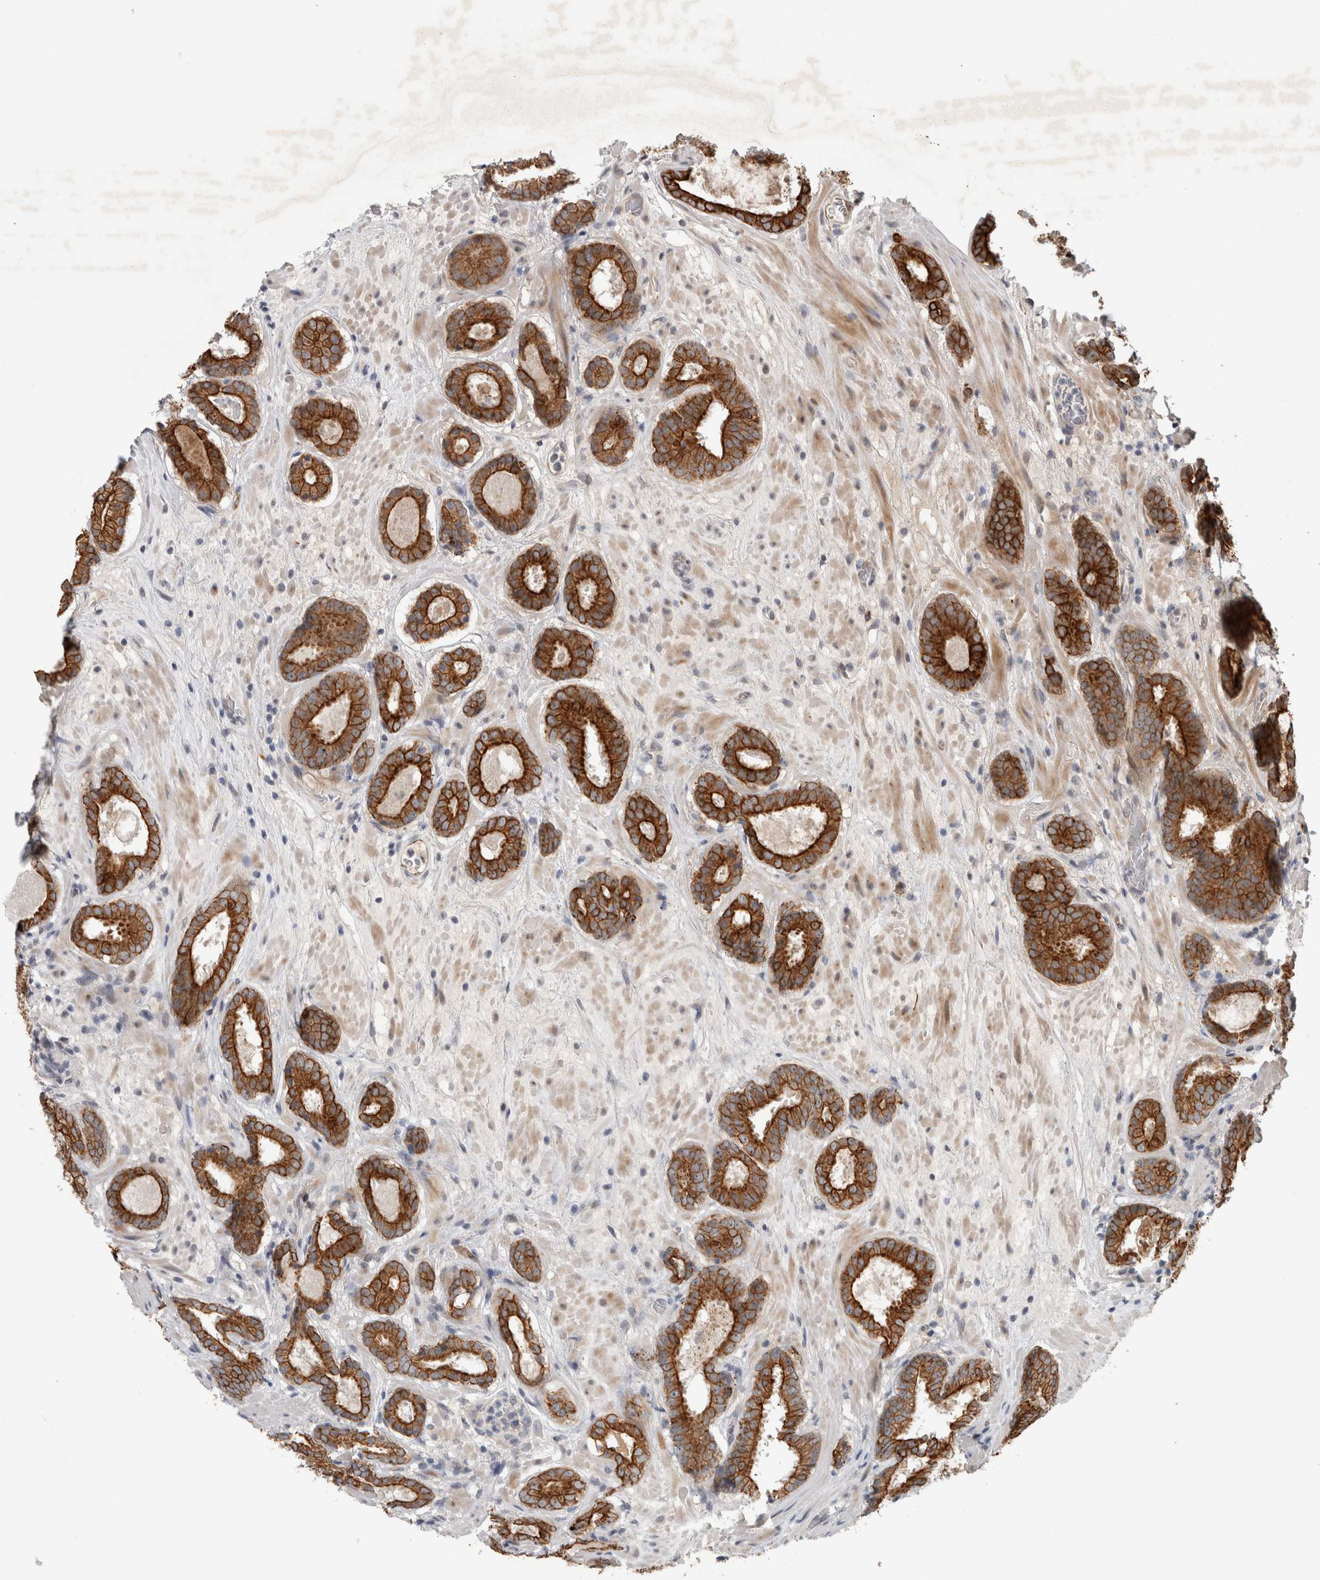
{"staining": {"intensity": "strong", "quantity": ">75%", "location": "cytoplasmic/membranous"}, "tissue": "prostate cancer", "cell_type": "Tumor cells", "image_type": "cancer", "snomed": [{"axis": "morphology", "description": "Adenocarcinoma, Low grade"}, {"axis": "topography", "description": "Prostate"}], "caption": "Strong cytoplasmic/membranous staining is present in approximately >75% of tumor cells in prostate cancer. (brown staining indicates protein expression, while blue staining denotes nuclei).", "gene": "CRISPLD1", "patient": {"sex": "male", "age": 69}}